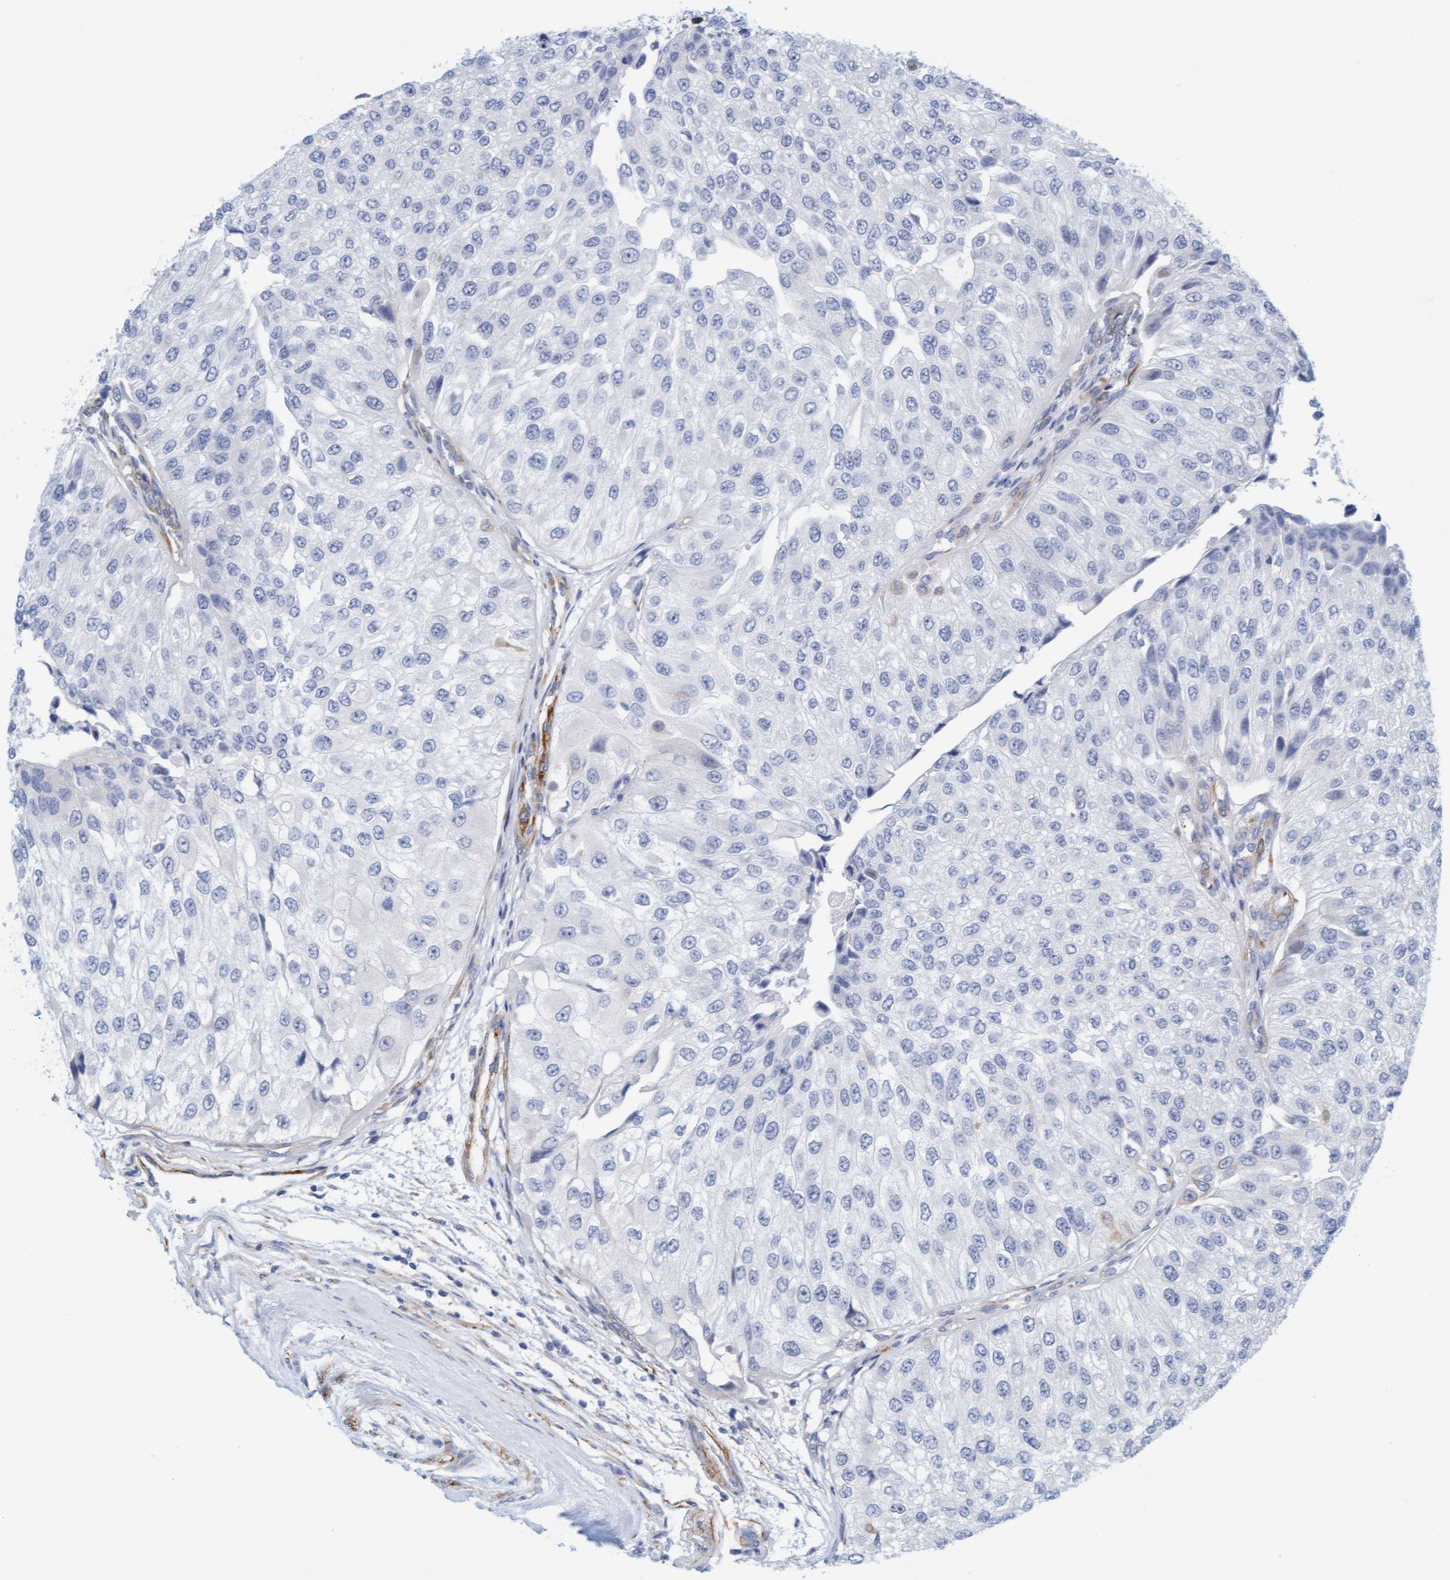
{"staining": {"intensity": "negative", "quantity": "none", "location": "none"}, "tissue": "urothelial cancer", "cell_type": "Tumor cells", "image_type": "cancer", "snomed": [{"axis": "morphology", "description": "Urothelial carcinoma, High grade"}, {"axis": "topography", "description": "Kidney"}, {"axis": "topography", "description": "Urinary bladder"}], "caption": "Urothelial cancer stained for a protein using immunohistochemistry exhibits no positivity tumor cells.", "gene": "MAP1B", "patient": {"sex": "male", "age": 77}}